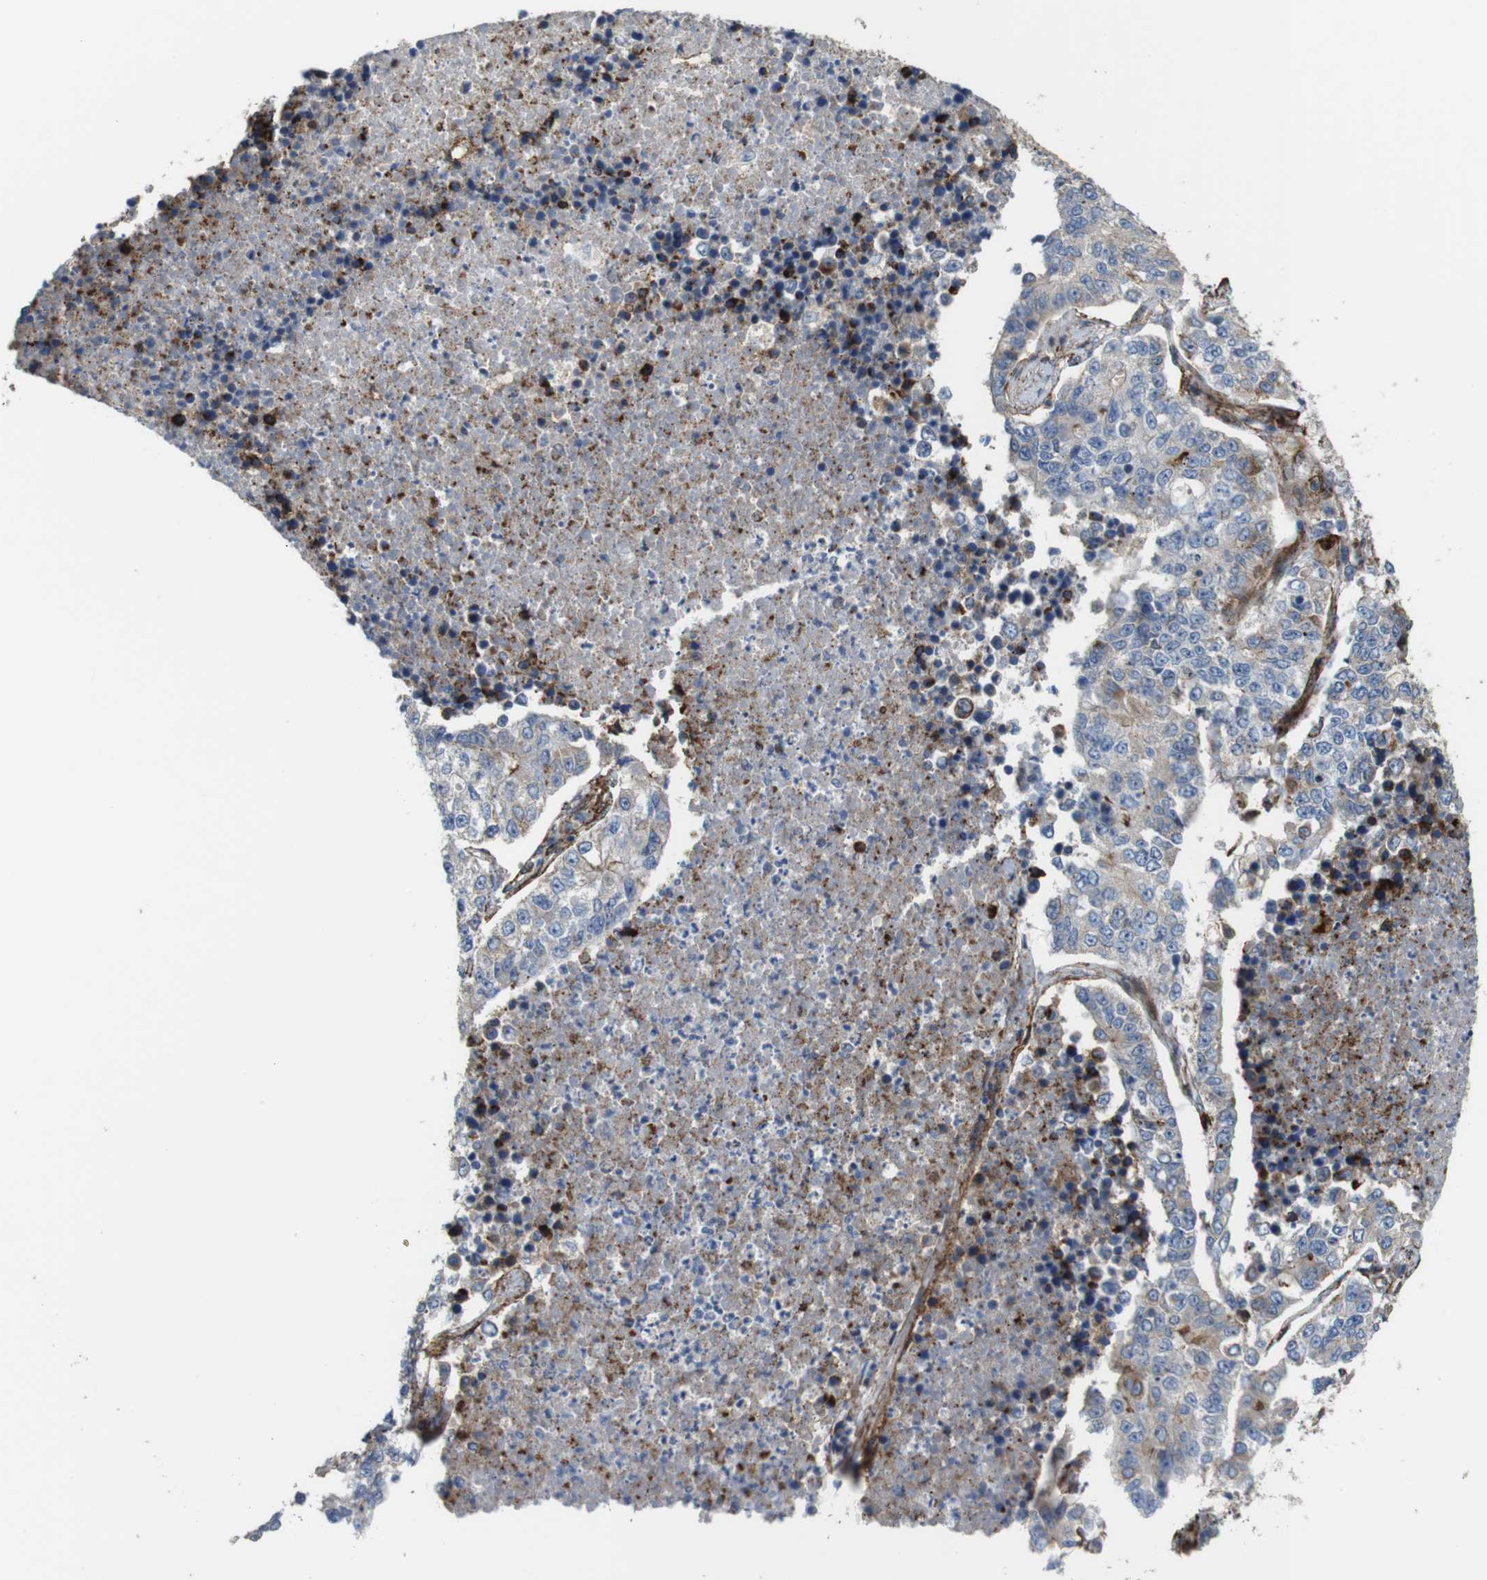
{"staining": {"intensity": "moderate", "quantity": "<25%", "location": "cytoplasmic/membranous"}, "tissue": "lung cancer", "cell_type": "Tumor cells", "image_type": "cancer", "snomed": [{"axis": "morphology", "description": "Adenocarcinoma, NOS"}, {"axis": "topography", "description": "Lung"}], "caption": "High-power microscopy captured an immunohistochemistry image of adenocarcinoma (lung), revealing moderate cytoplasmic/membranous staining in approximately <25% of tumor cells.", "gene": "PCOLCE2", "patient": {"sex": "male", "age": 49}}